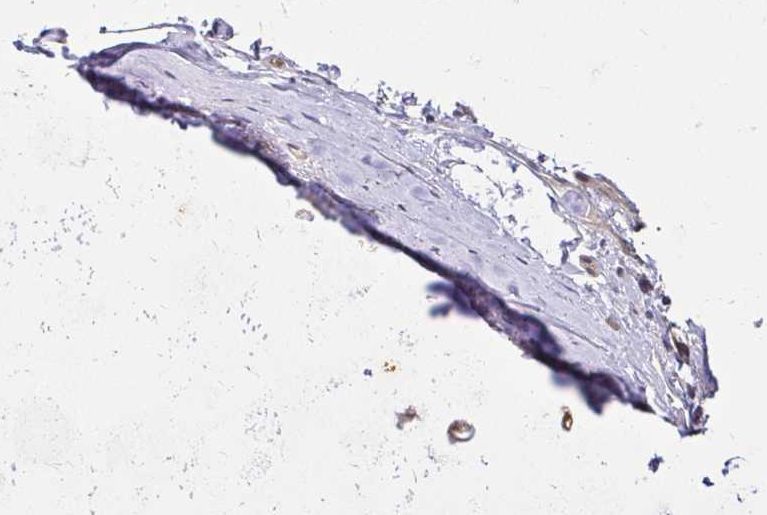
{"staining": {"intensity": "negative", "quantity": "none", "location": "none"}, "tissue": "adipose tissue", "cell_type": "Adipocytes", "image_type": "normal", "snomed": [{"axis": "morphology", "description": "Normal tissue, NOS"}, {"axis": "topography", "description": "Lymph node"}, {"axis": "topography", "description": "Cartilage tissue"}, {"axis": "topography", "description": "Bronchus"}], "caption": "Adipose tissue was stained to show a protein in brown. There is no significant expression in adipocytes.", "gene": "YAP1", "patient": {"sex": "female", "age": 70}}